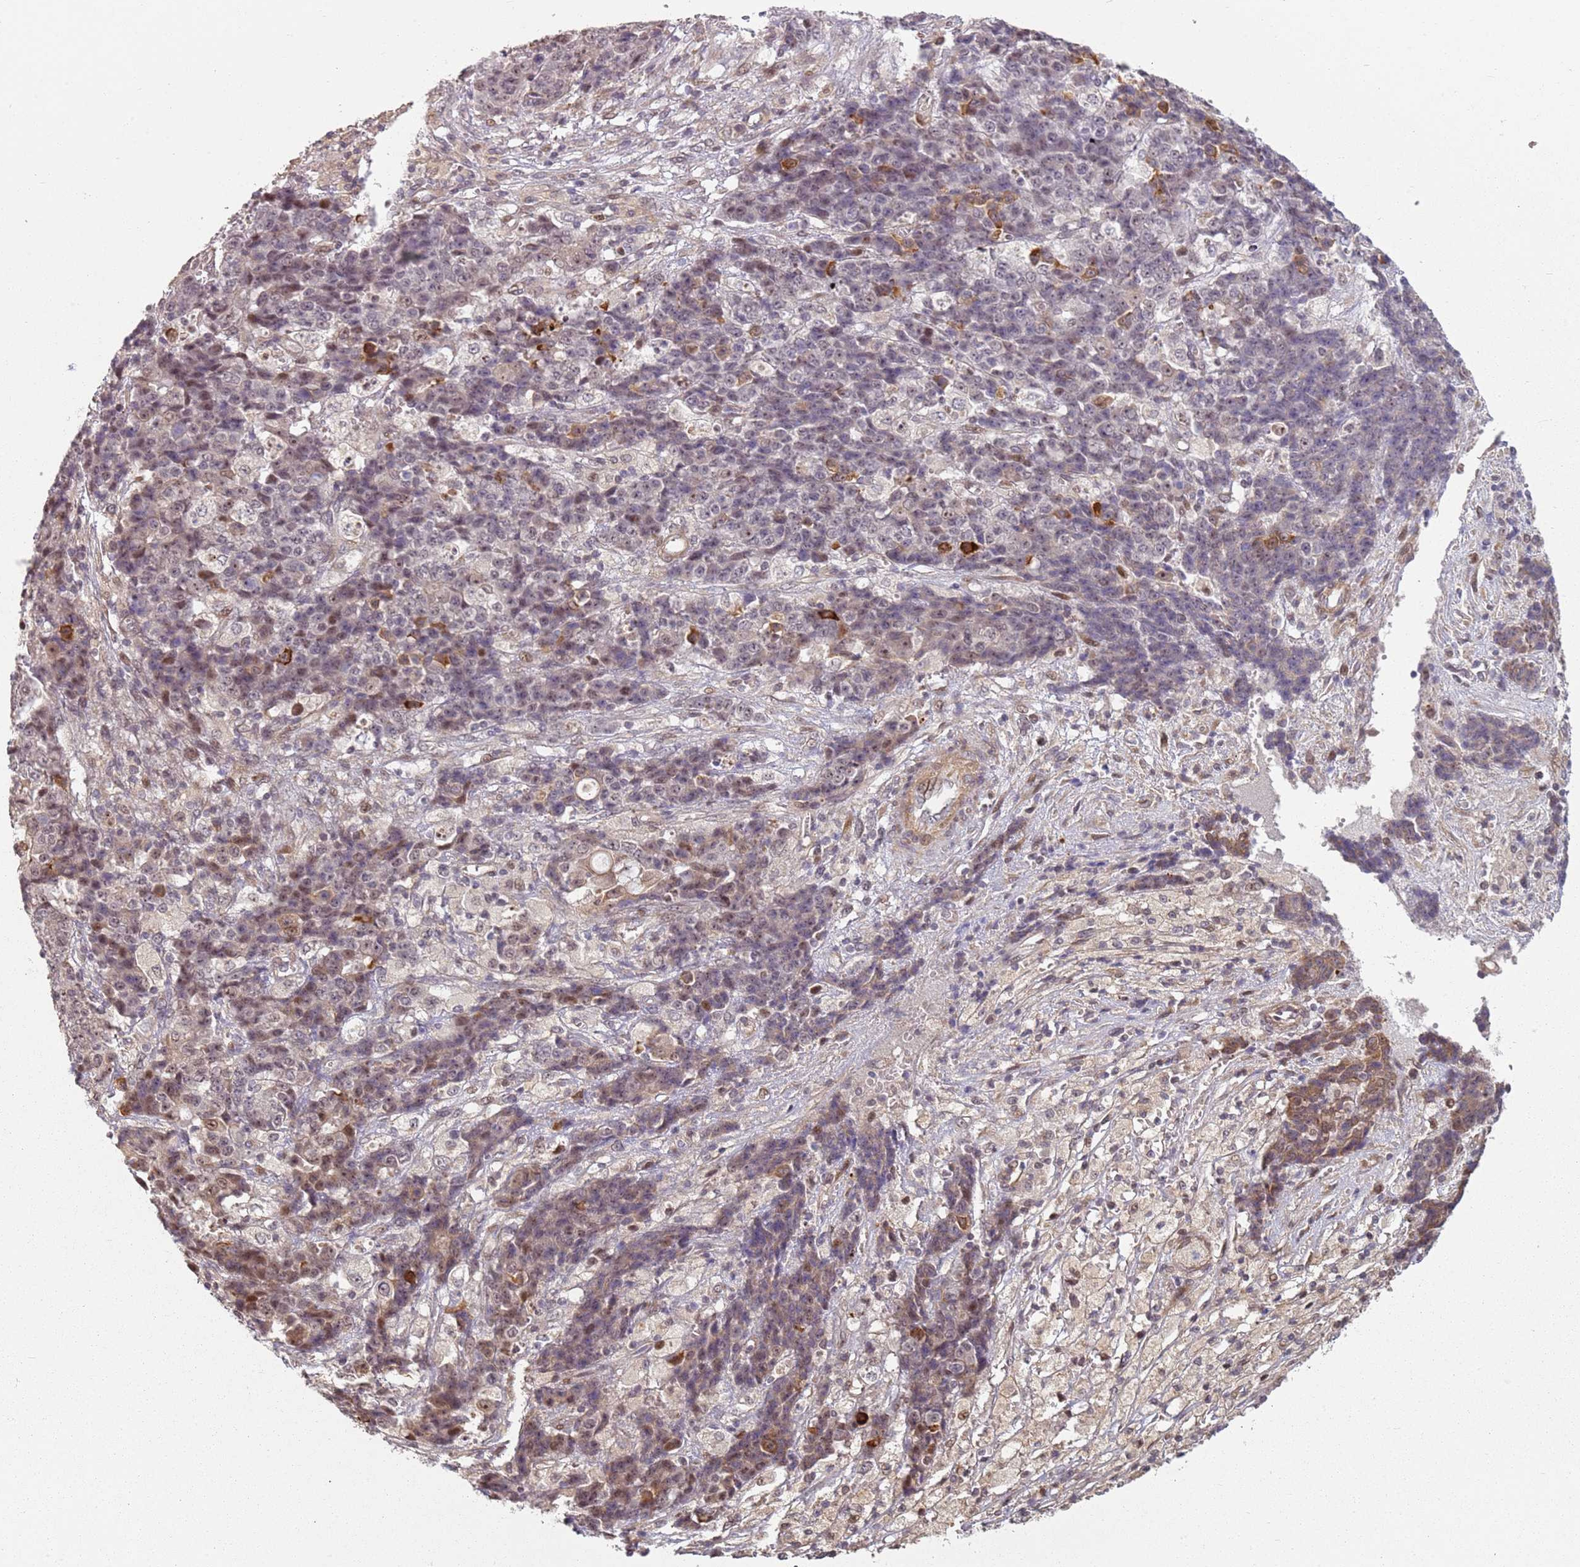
{"staining": {"intensity": "moderate", "quantity": "<25%", "location": "cytoplasmic/membranous,nuclear"}, "tissue": "ovarian cancer", "cell_type": "Tumor cells", "image_type": "cancer", "snomed": [{"axis": "morphology", "description": "Carcinoma, endometroid"}, {"axis": "topography", "description": "Ovary"}], "caption": "Protein analysis of ovarian endometroid carcinoma tissue displays moderate cytoplasmic/membranous and nuclear staining in approximately <25% of tumor cells.", "gene": "CHURC1", "patient": {"sex": "female", "age": 42}}